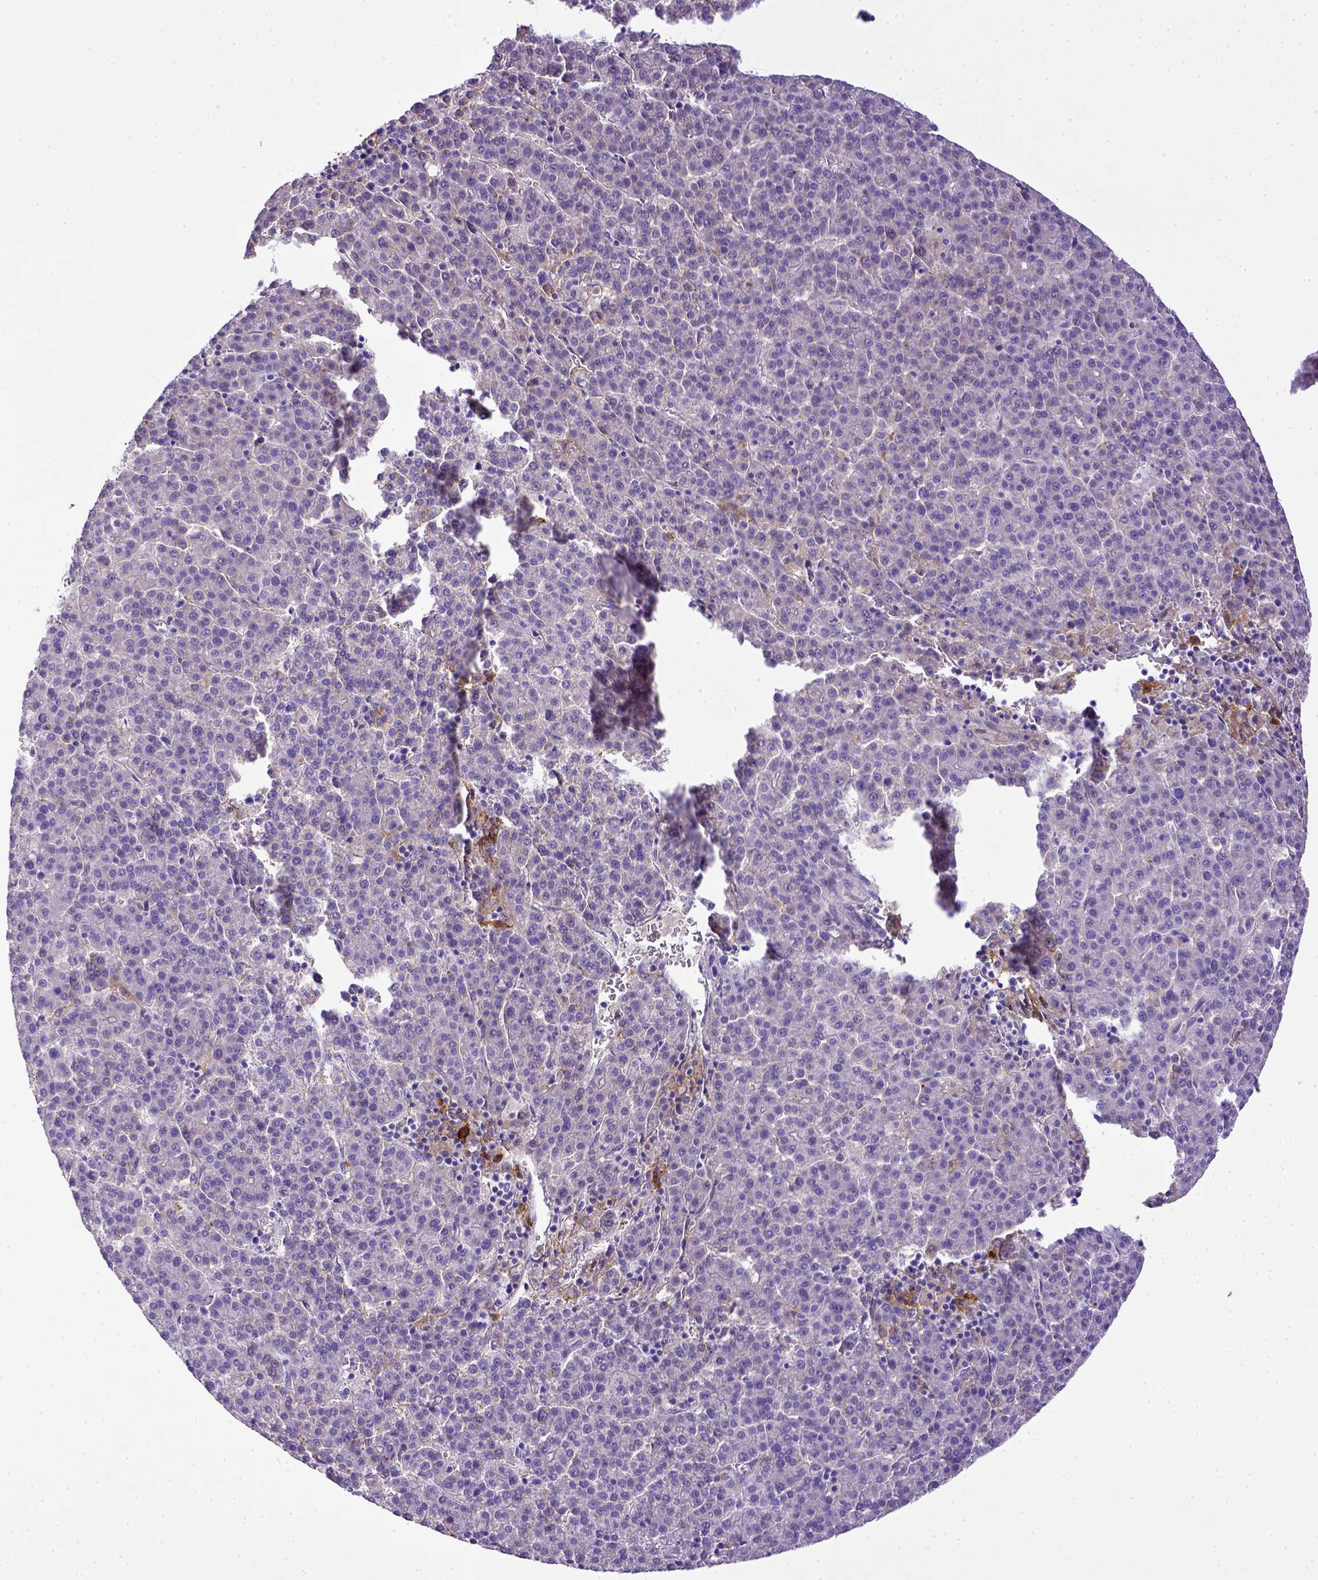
{"staining": {"intensity": "negative", "quantity": "none", "location": "none"}, "tissue": "liver cancer", "cell_type": "Tumor cells", "image_type": "cancer", "snomed": [{"axis": "morphology", "description": "Carcinoma, Hepatocellular, NOS"}, {"axis": "topography", "description": "Liver"}], "caption": "Tumor cells show no significant staining in liver cancer. (DAB (3,3'-diaminobenzidine) immunohistochemistry, high magnification).", "gene": "CD40", "patient": {"sex": "female", "age": 58}}